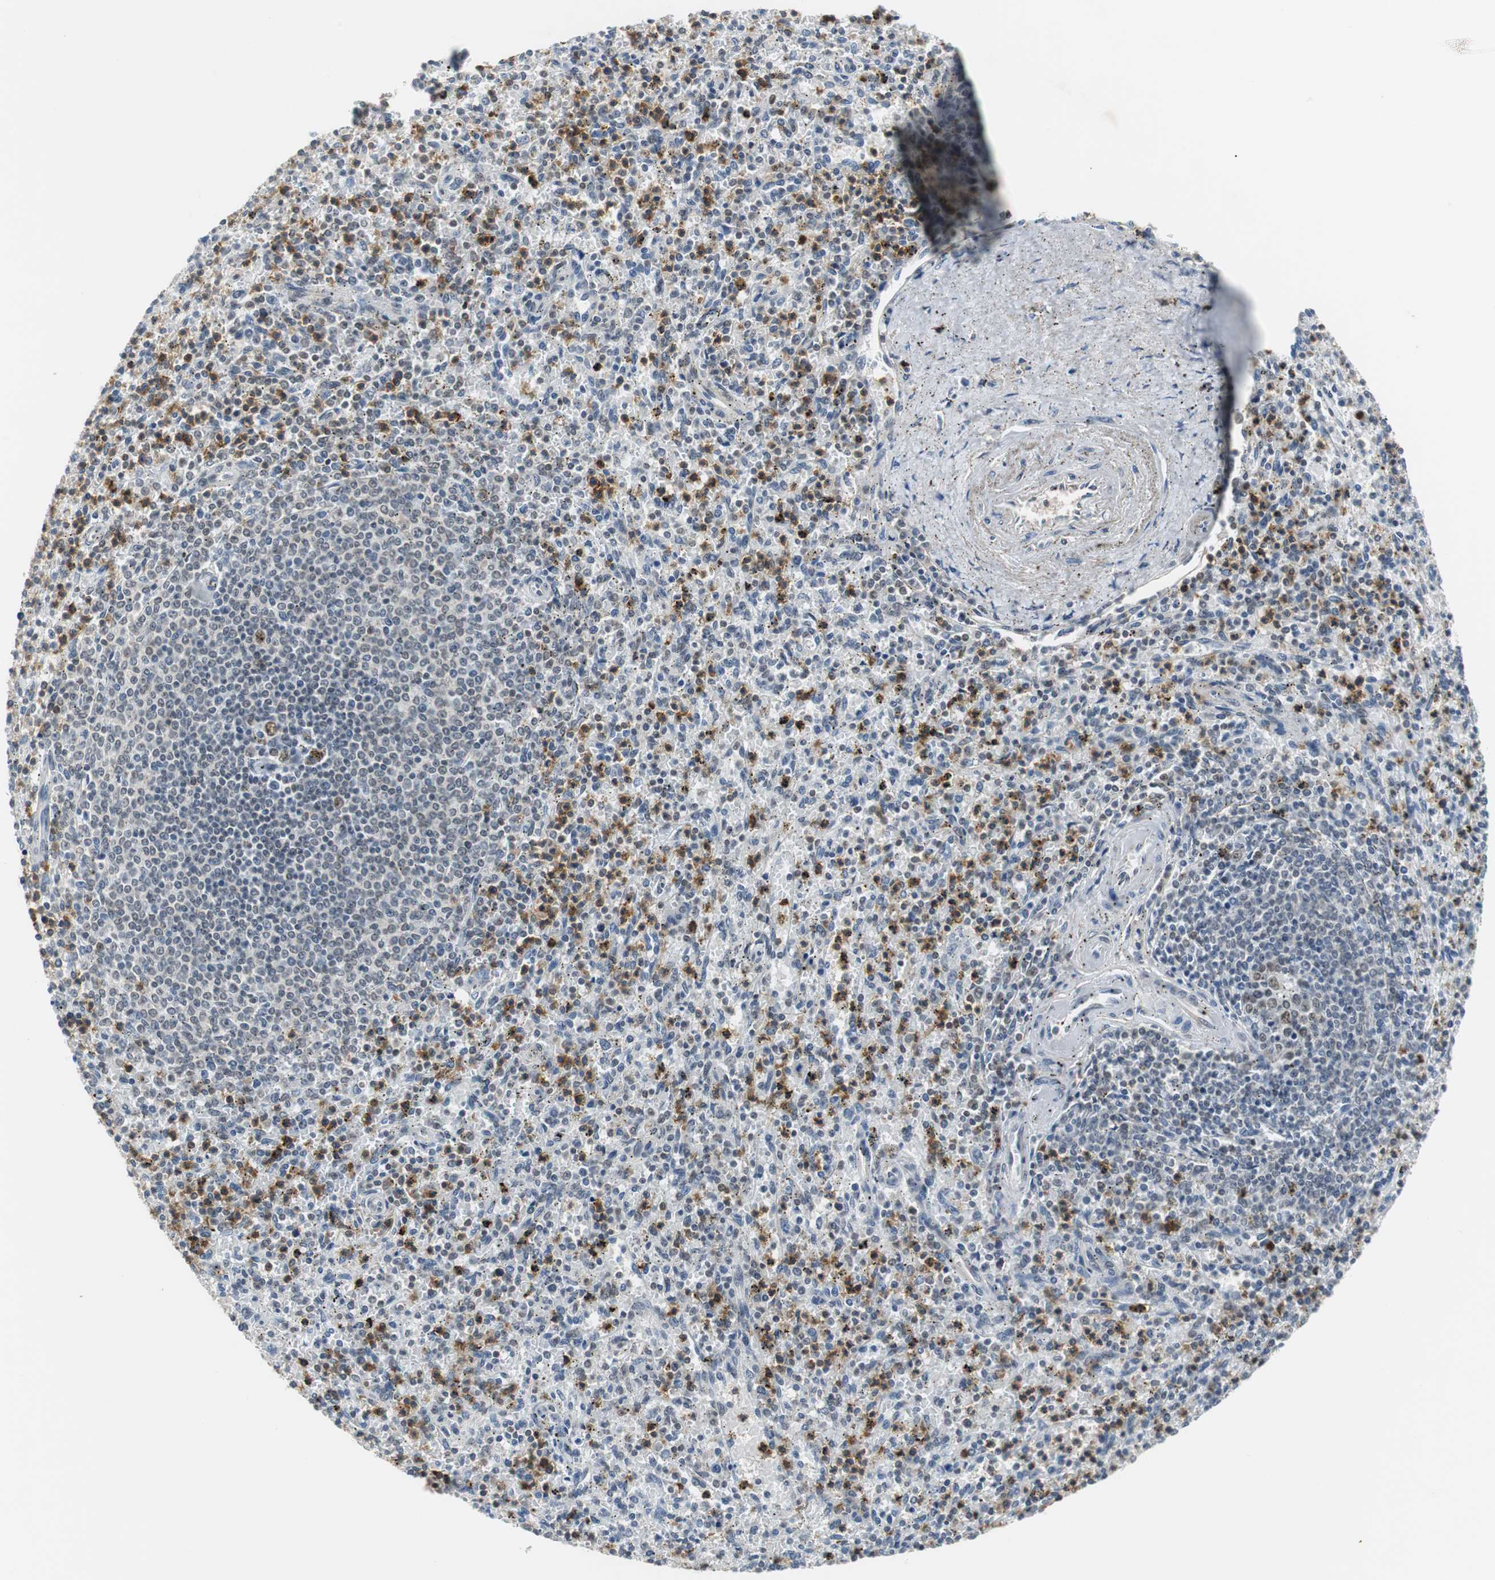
{"staining": {"intensity": "weak", "quantity": "25%-75%", "location": "cytoplasmic/membranous,nuclear"}, "tissue": "spleen", "cell_type": "Cells in red pulp", "image_type": "normal", "snomed": [{"axis": "morphology", "description": "Normal tissue, NOS"}, {"axis": "topography", "description": "Spleen"}], "caption": "A histopathology image of spleen stained for a protein demonstrates weak cytoplasmic/membranous,nuclear brown staining in cells in red pulp. (DAB (3,3'-diaminobenzidine) IHC, brown staining for protein, blue staining for nuclei).", "gene": "SIRT1", "patient": {"sex": "male", "age": 72}}